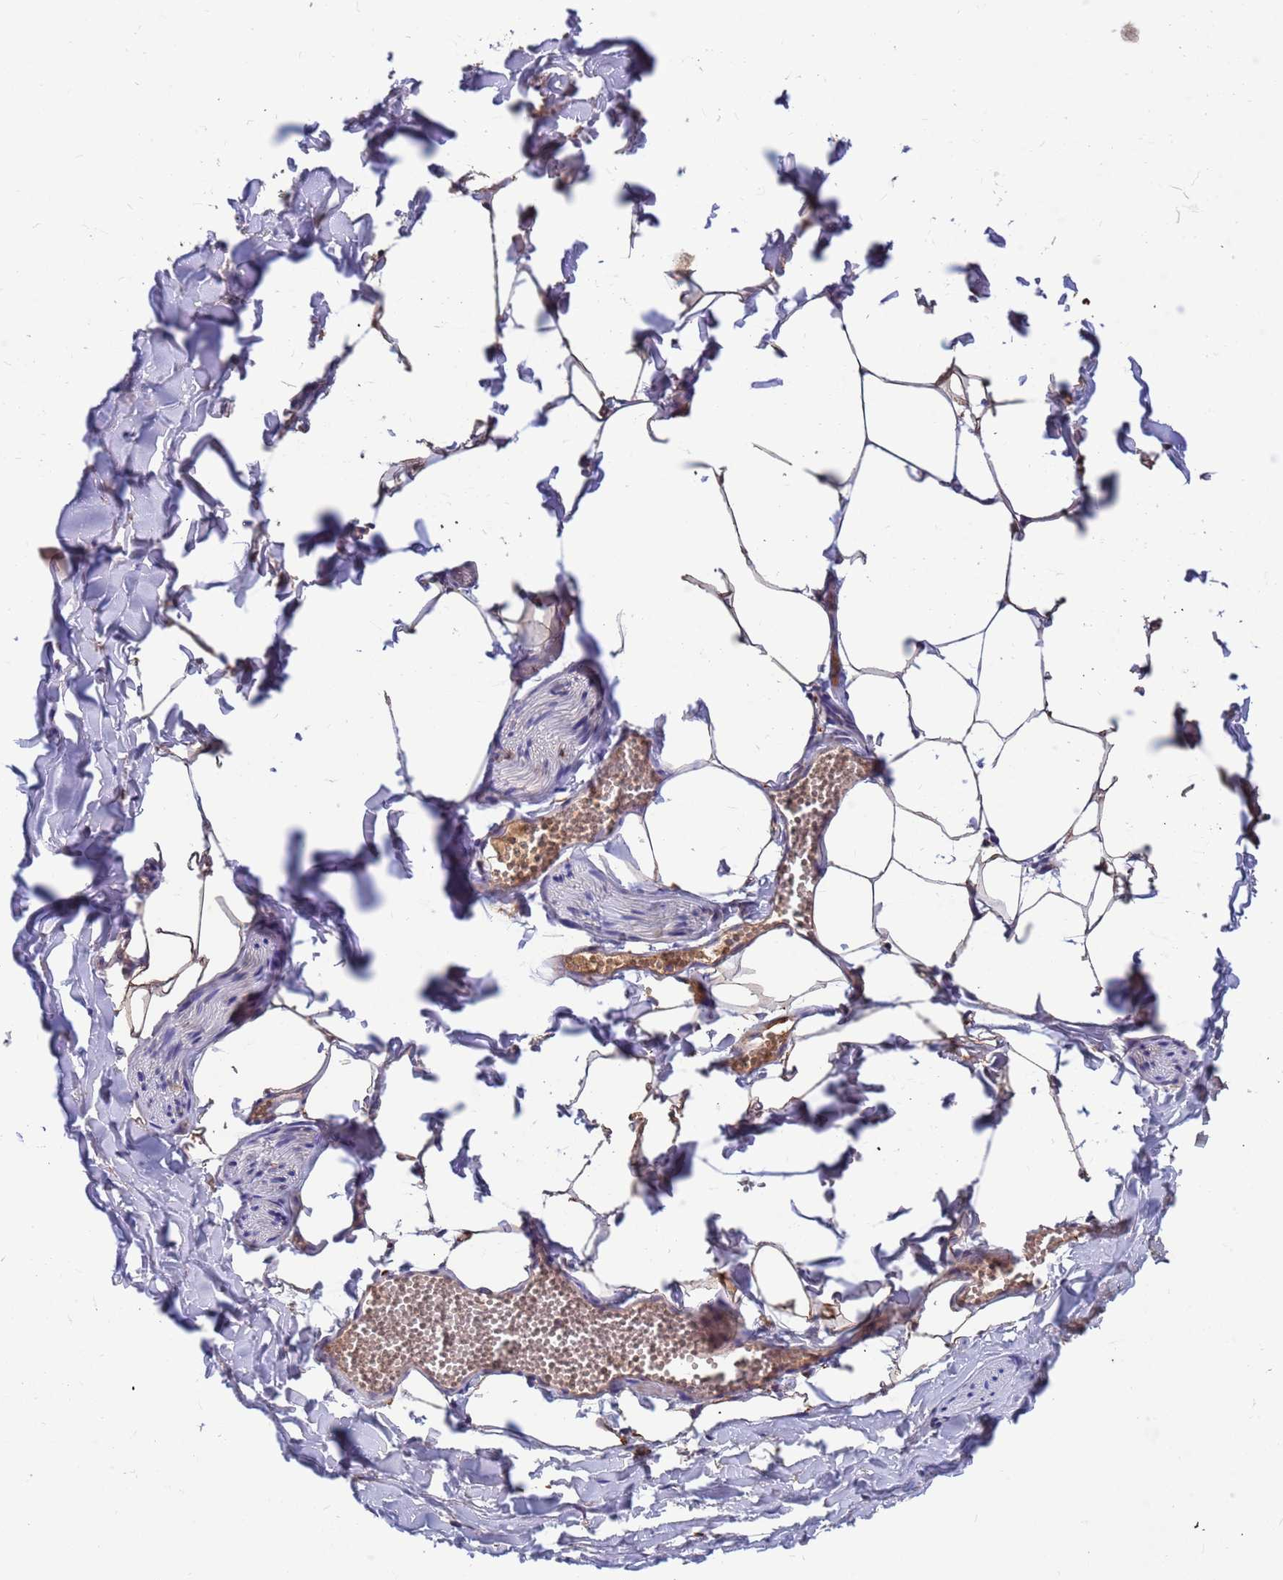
{"staining": {"intensity": "moderate", "quantity": "<25%", "location": "cytoplasmic/membranous"}, "tissue": "adipose tissue", "cell_type": "Adipocytes", "image_type": "normal", "snomed": [{"axis": "morphology", "description": "Normal tissue, NOS"}, {"axis": "topography", "description": "Gallbladder"}, {"axis": "topography", "description": "Peripheral nerve tissue"}], "caption": "Unremarkable adipose tissue was stained to show a protein in brown. There is low levels of moderate cytoplasmic/membranous expression in approximately <25% of adipocytes.", "gene": "AMPD3", "patient": {"sex": "male", "age": 38}}